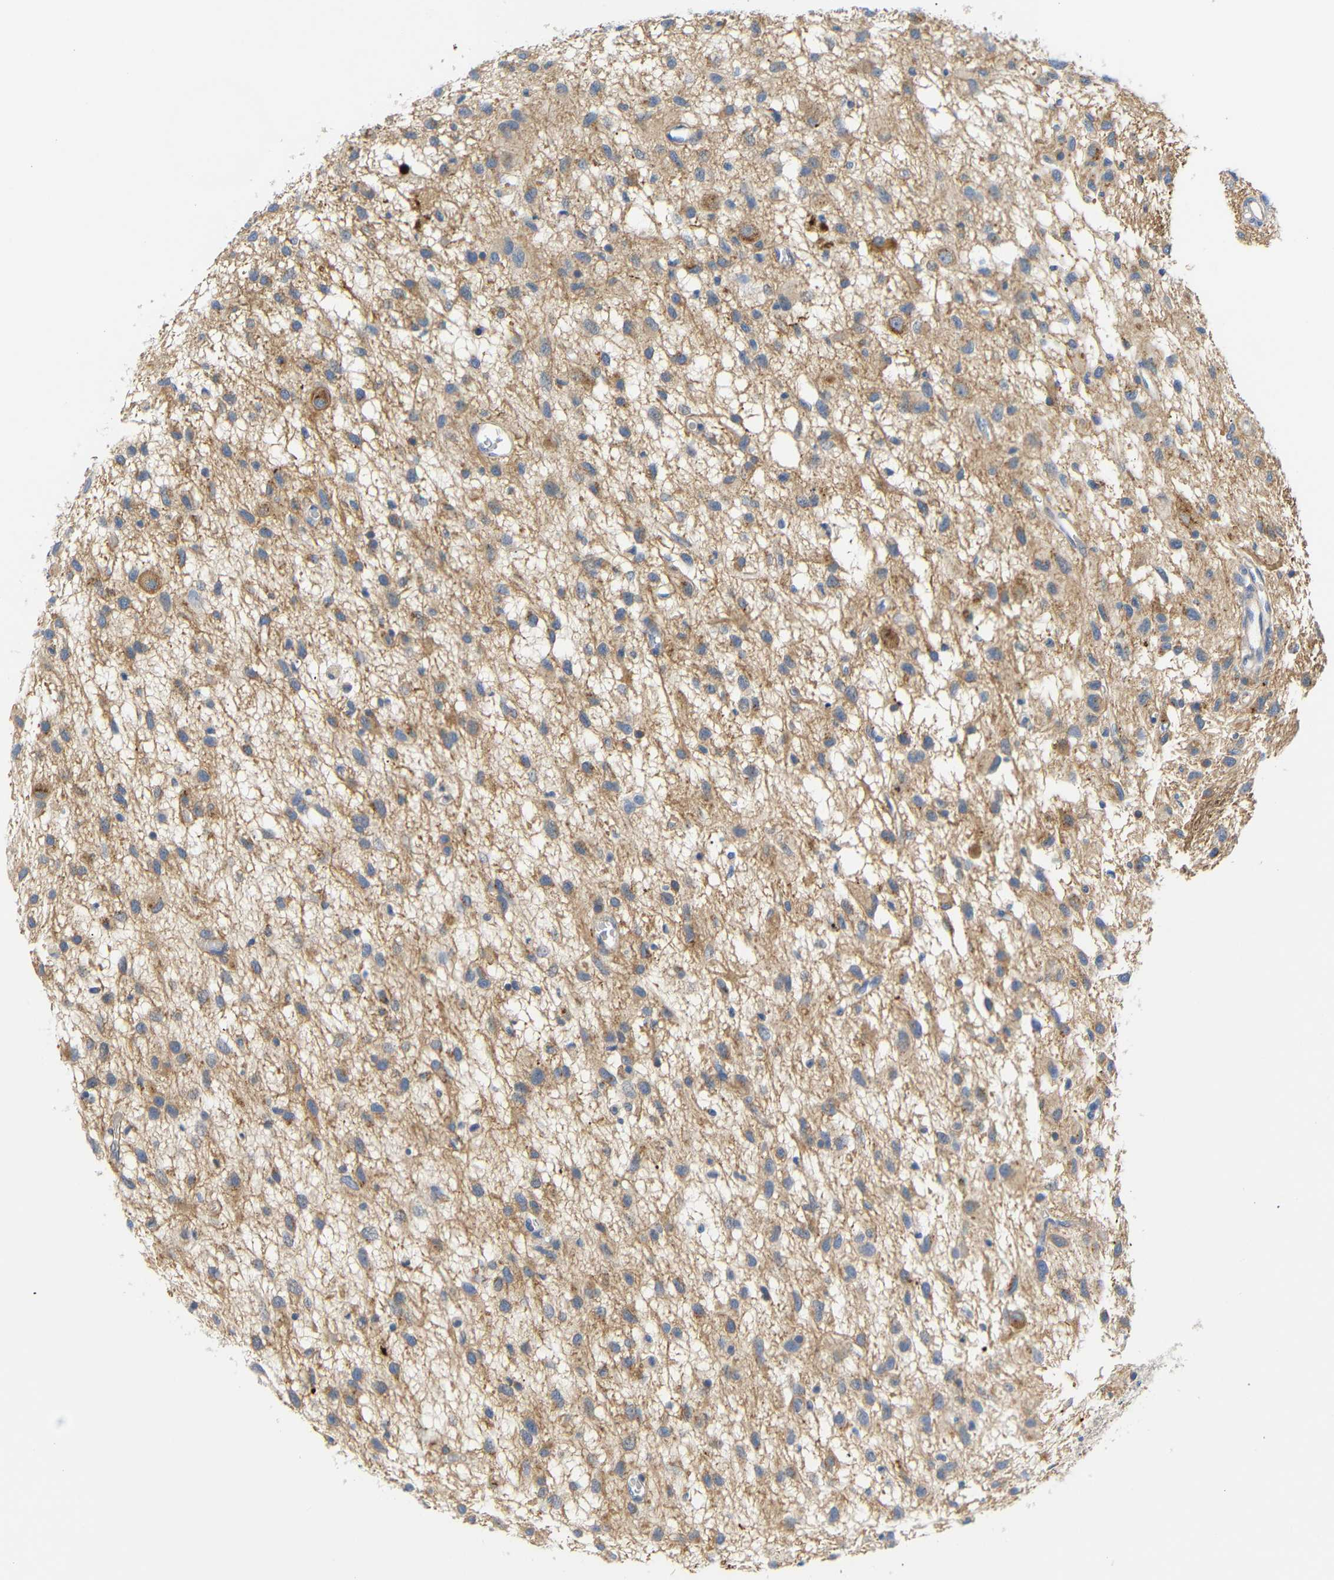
{"staining": {"intensity": "negative", "quantity": "none", "location": "none"}, "tissue": "glioma", "cell_type": "Tumor cells", "image_type": "cancer", "snomed": [{"axis": "morphology", "description": "Glioma, malignant, Low grade"}, {"axis": "topography", "description": "Brain"}], "caption": "A high-resolution histopathology image shows IHC staining of glioma, which reveals no significant positivity in tumor cells.", "gene": "STMN3", "patient": {"sex": "male", "age": 77}}